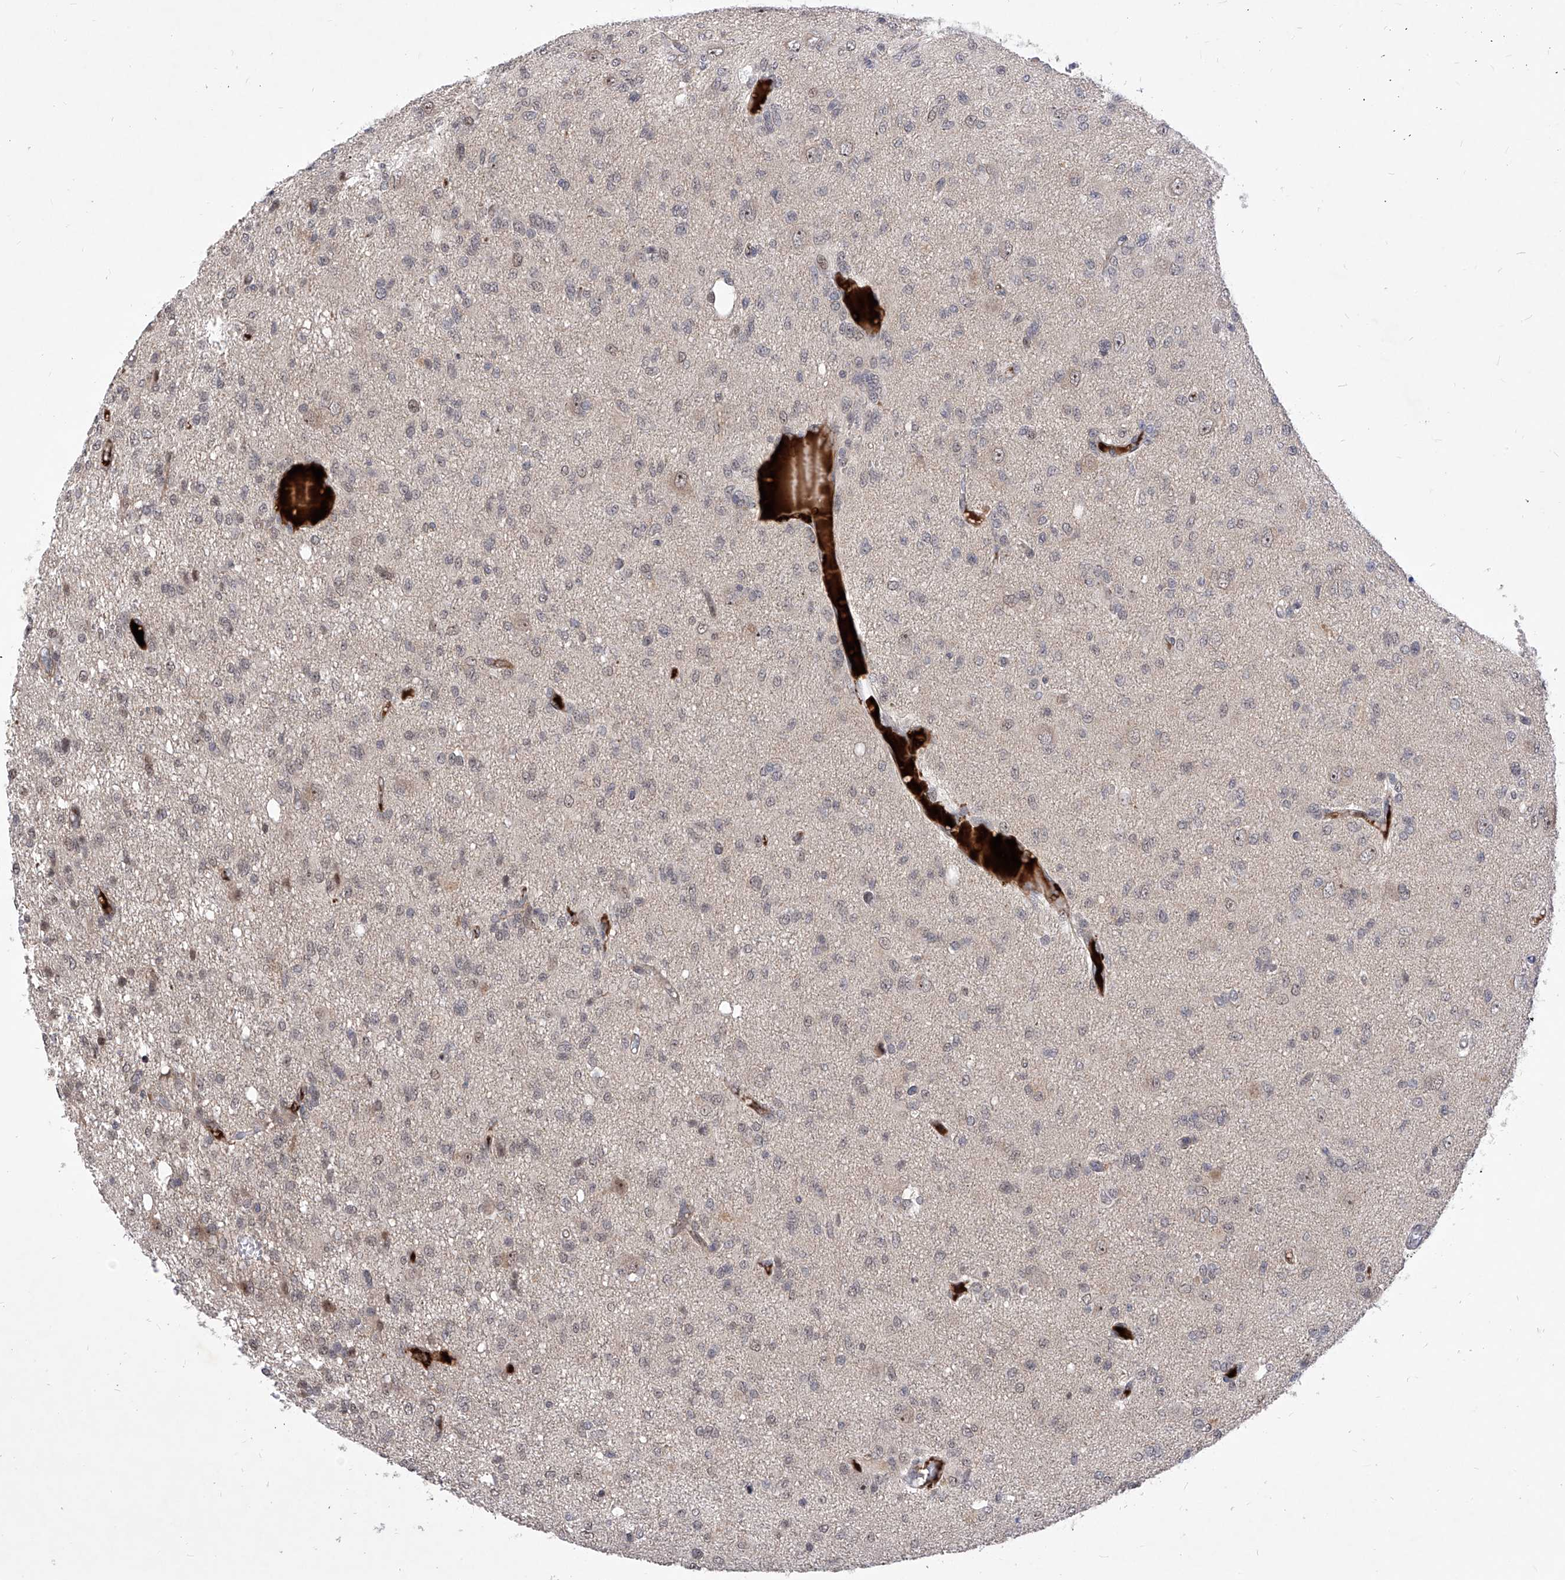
{"staining": {"intensity": "negative", "quantity": "none", "location": "none"}, "tissue": "glioma", "cell_type": "Tumor cells", "image_type": "cancer", "snomed": [{"axis": "morphology", "description": "Glioma, malignant, High grade"}, {"axis": "topography", "description": "Brain"}], "caption": "IHC image of glioma stained for a protein (brown), which shows no staining in tumor cells.", "gene": "LGR4", "patient": {"sex": "female", "age": 59}}